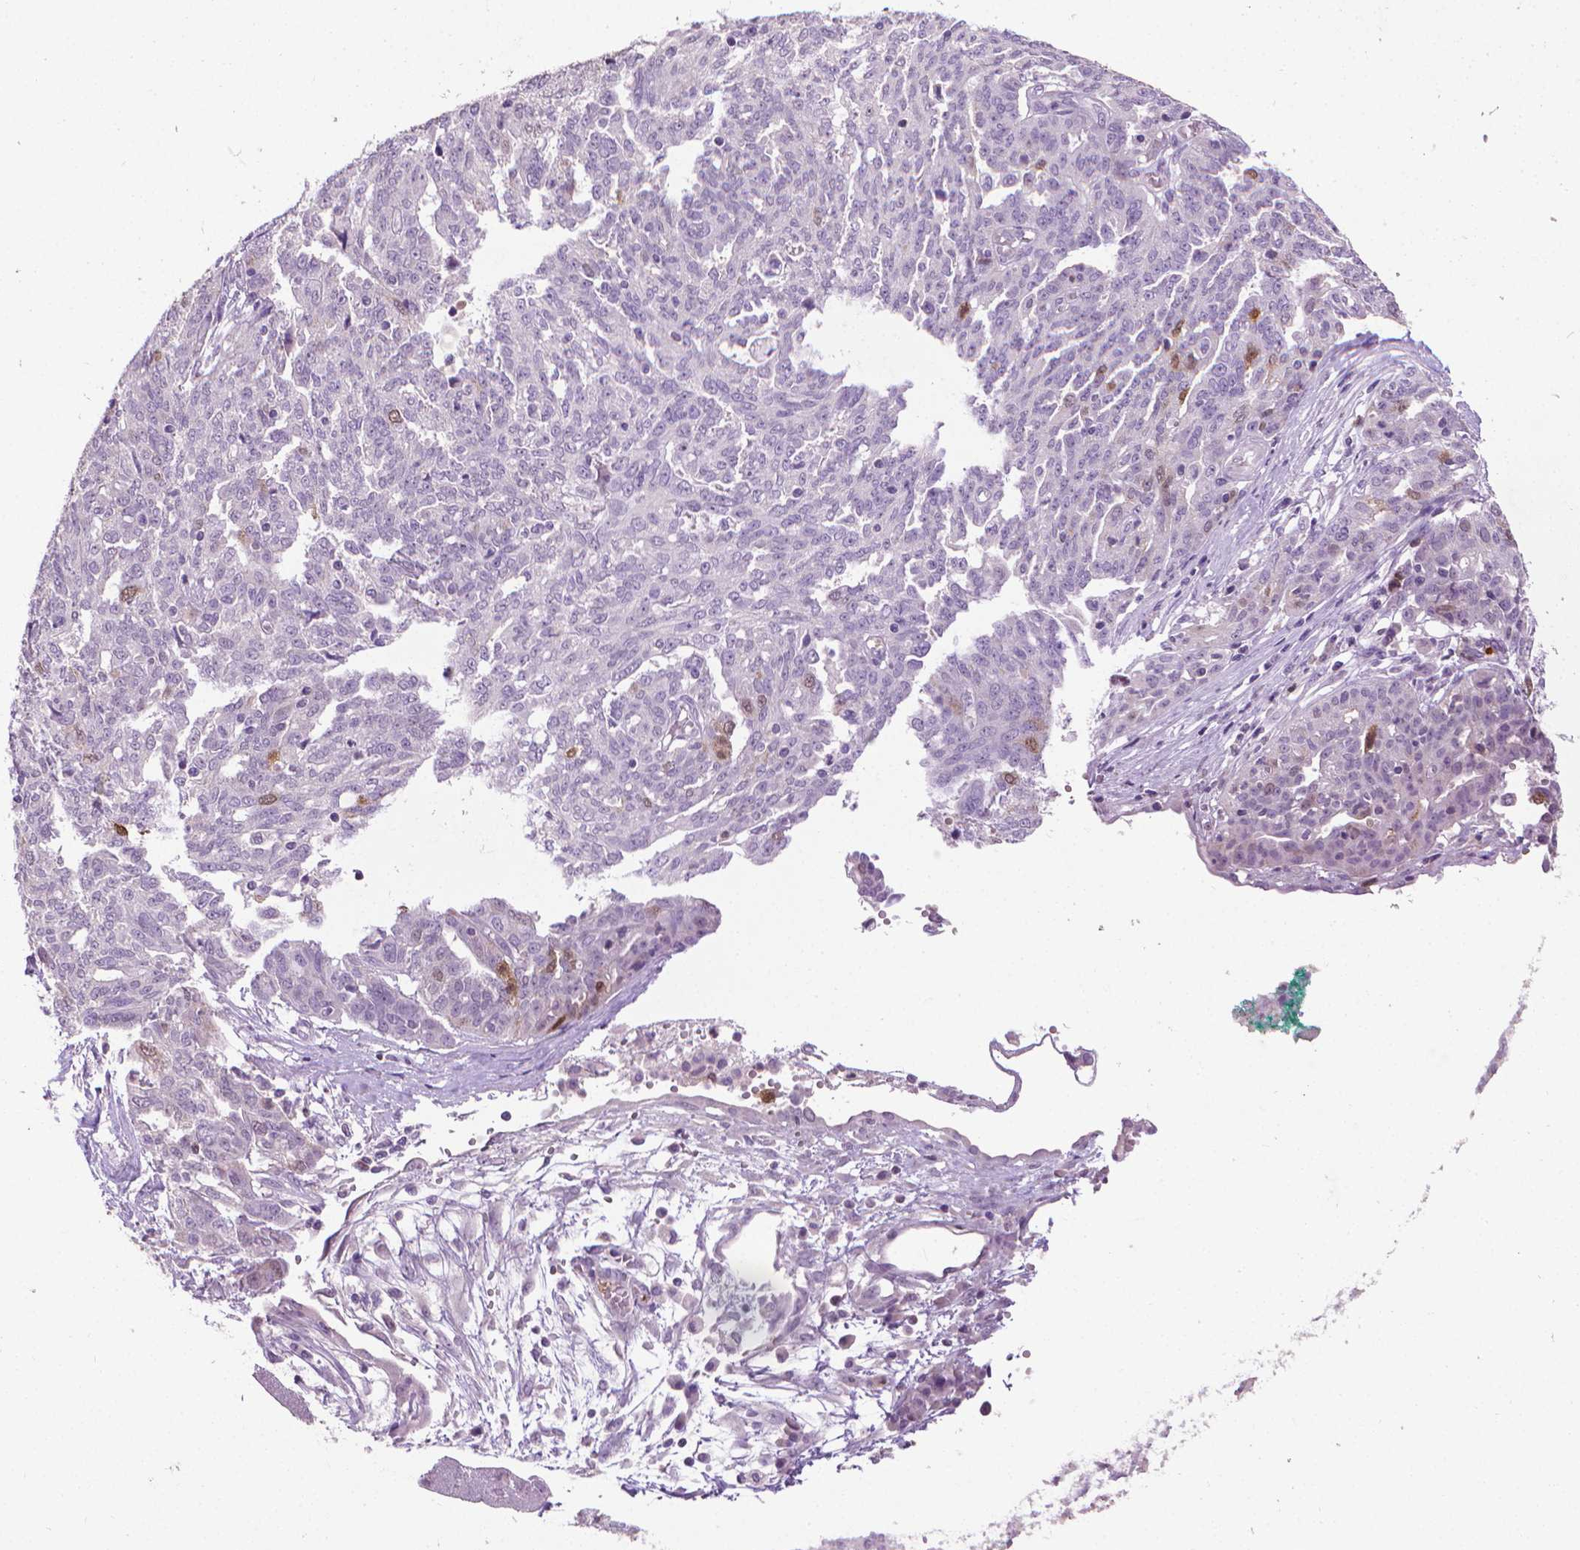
{"staining": {"intensity": "negative", "quantity": "none", "location": "none"}, "tissue": "ovarian cancer", "cell_type": "Tumor cells", "image_type": "cancer", "snomed": [{"axis": "morphology", "description": "Cystadenocarcinoma, serous, NOS"}, {"axis": "topography", "description": "Ovary"}], "caption": "Human serous cystadenocarcinoma (ovarian) stained for a protein using IHC demonstrates no staining in tumor cells.", "gene": "CDKN2D", "patient": {"sex": "female", "age": 67}}